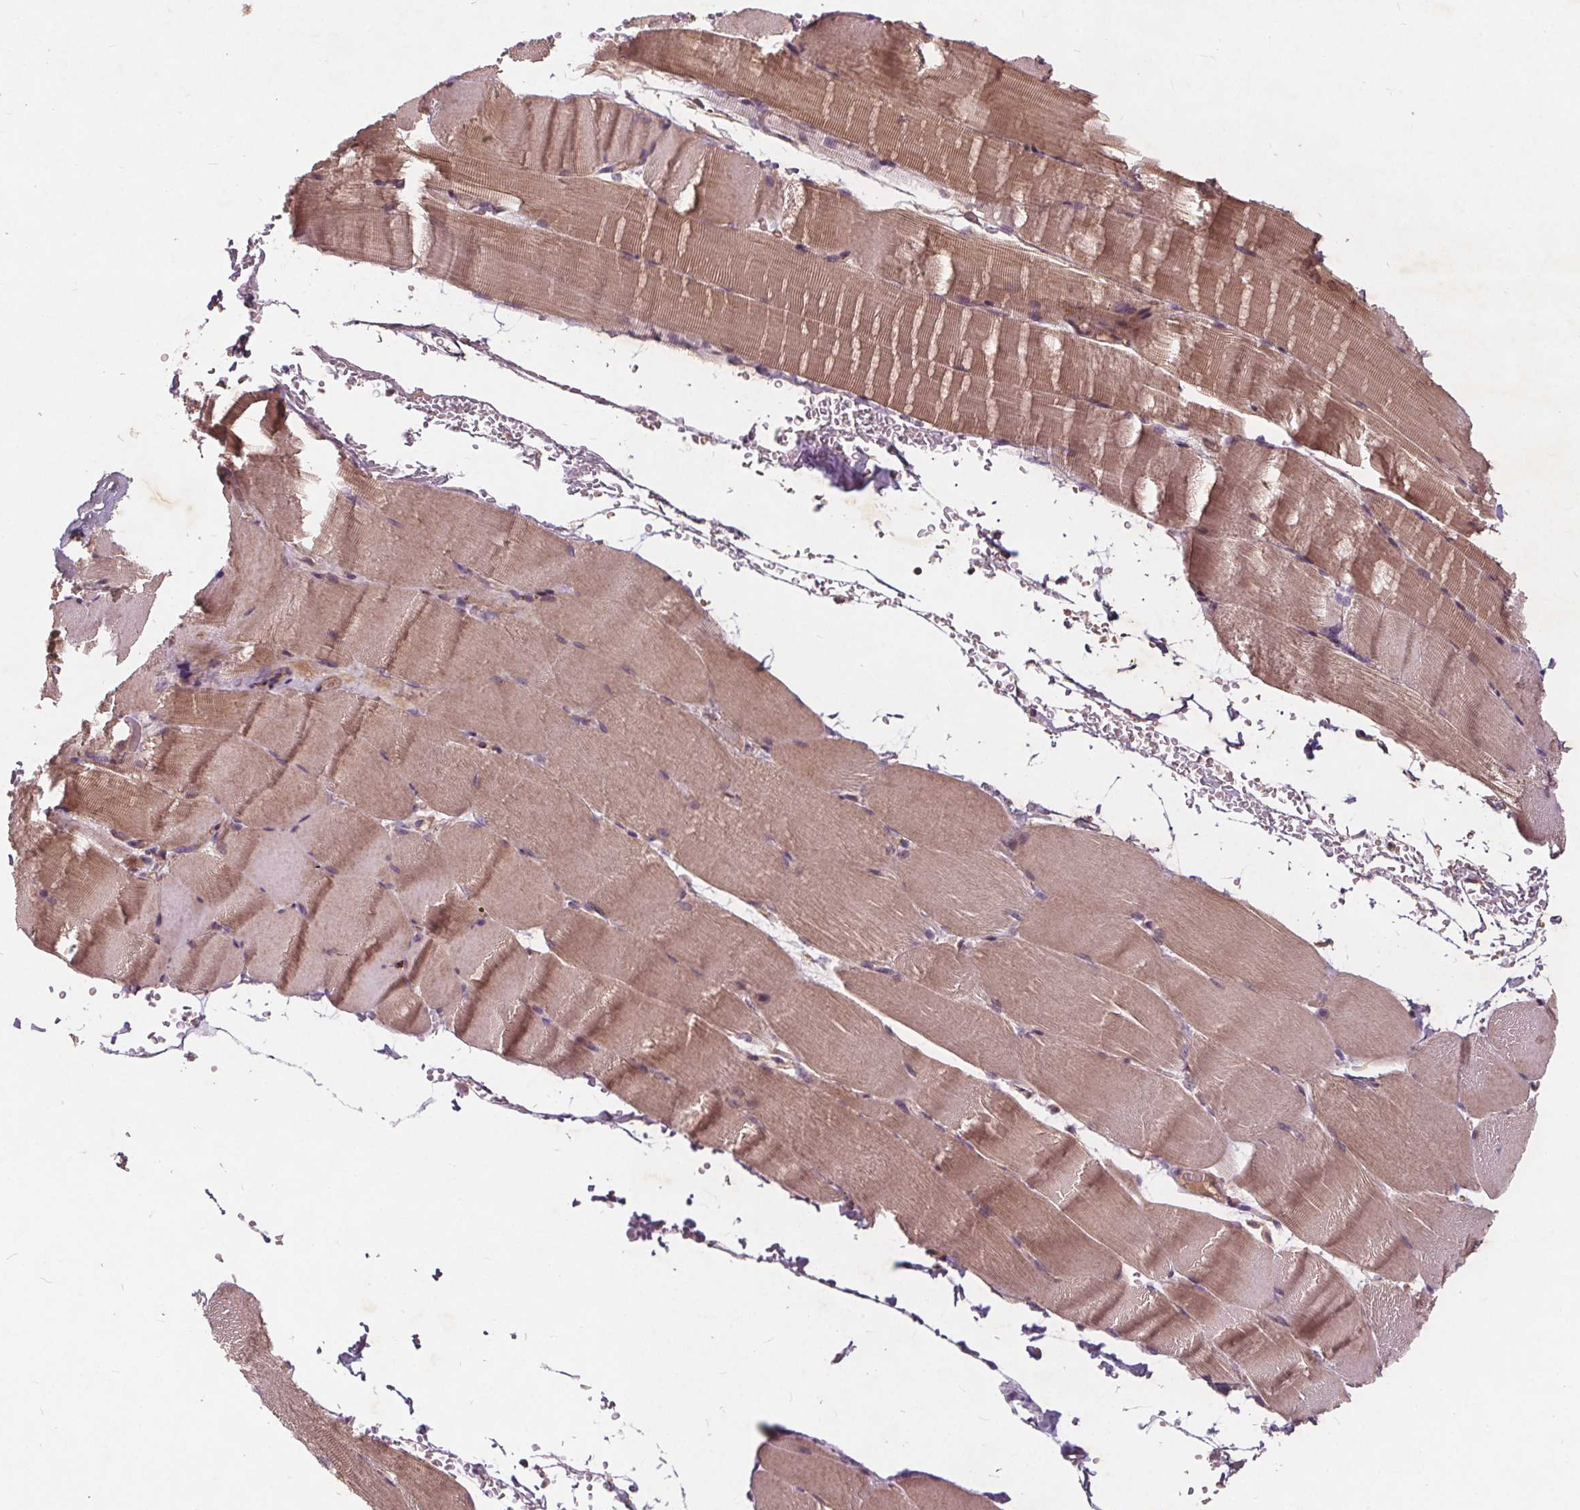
{"staining": {"intensity": "moderate", "quantity": "25%-75%", "location": "cytoplasmic/membranous"}, "tissue": "skeletal muscle", "cell_type": "Myocytes", "image_type": "normal", "snomed": [{"axis": "morphology", "description": "Normal tissue, NOS"}, {"axis": "topography", "description": "Skeletal muscle"}], "caption": "Protein expression analysis of benign skeletal muscle exhibits moderate cytoplasmic/membranous staining in approximately 25%-75% of myocytes.", "gene": "CSNK1G2", "patient": {"sex": "female", "age": 37}}